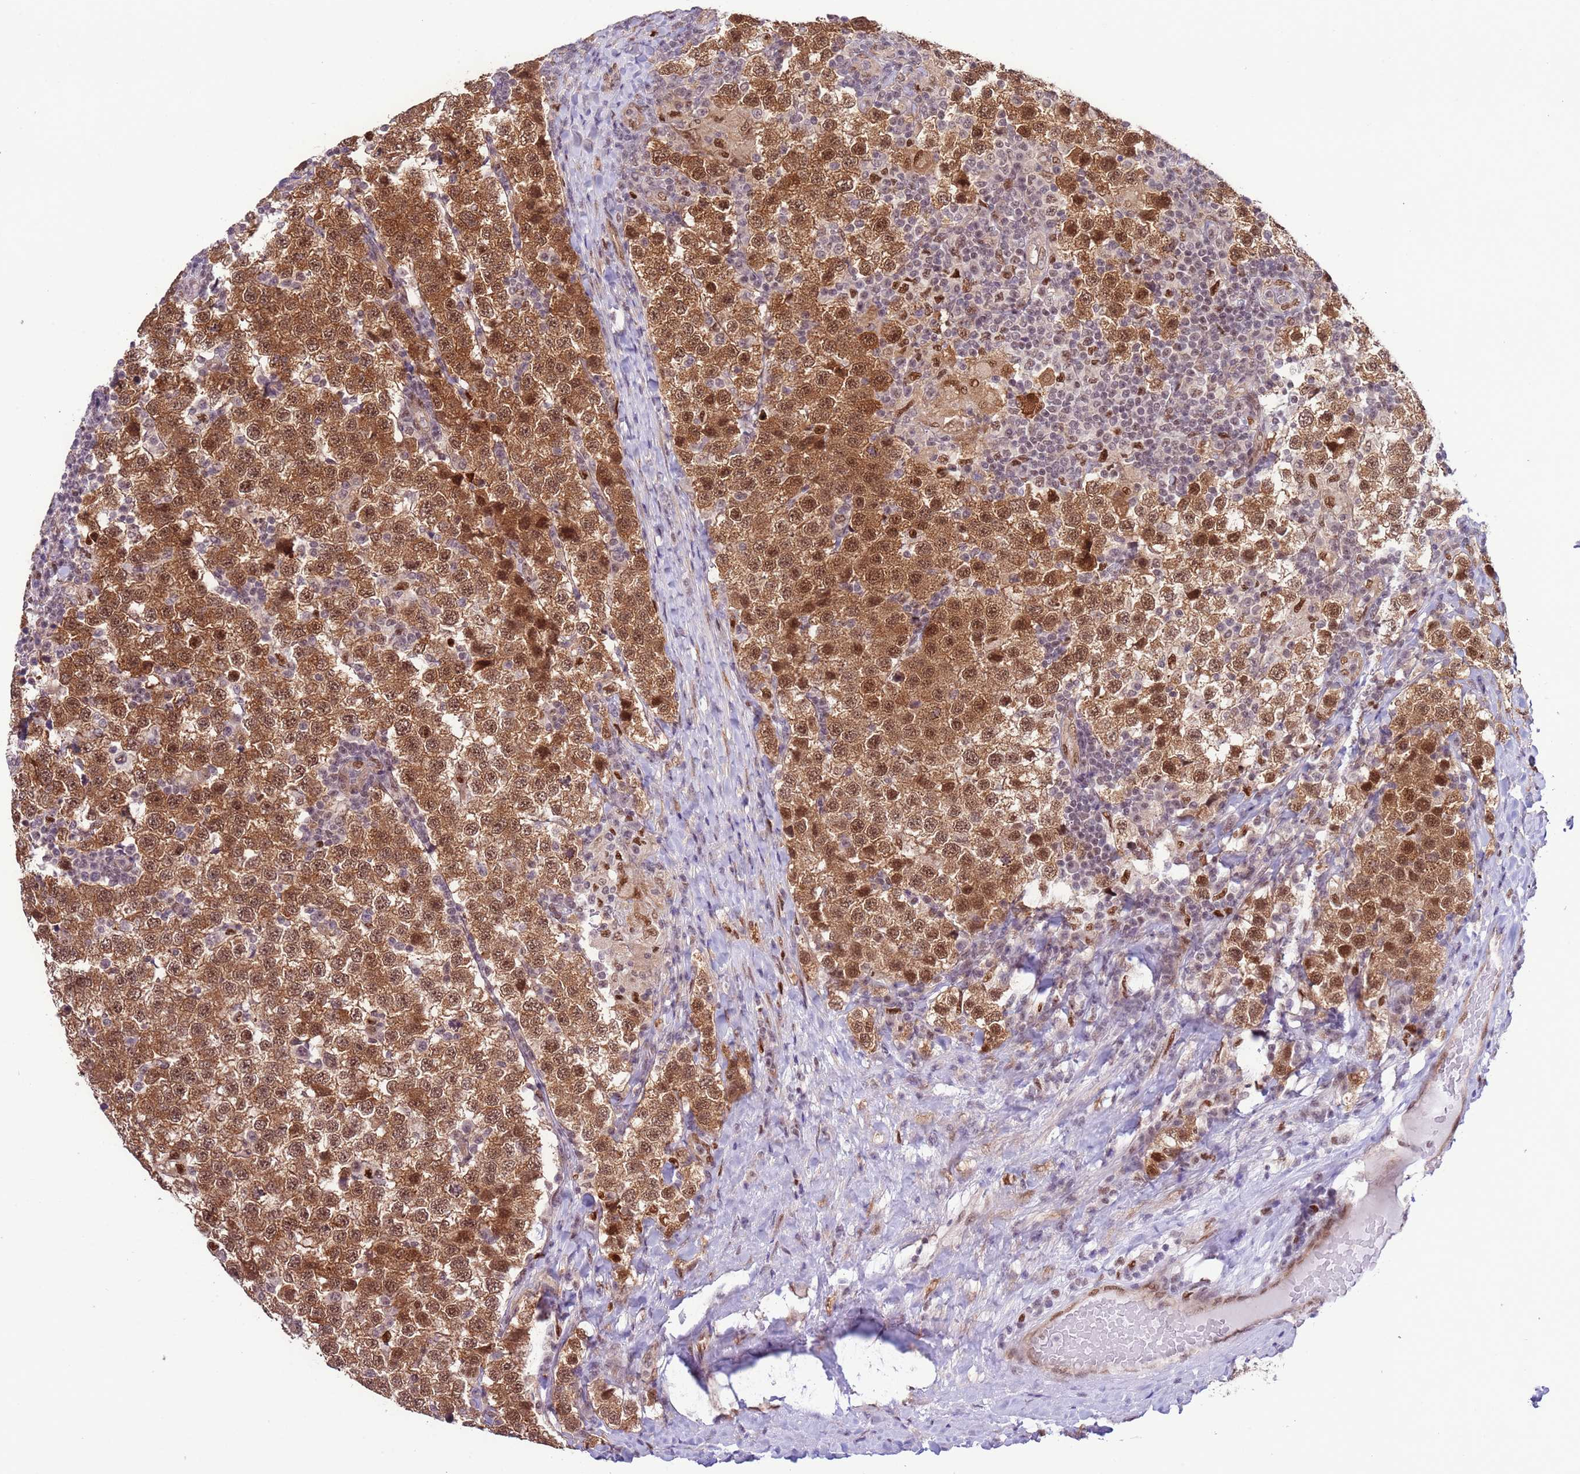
{"staining": {"intensity": "moderate", "quantity": ">75%", "location": "cytoplasmic/membranous,nuclear"}, "tissue": "testis cancer", "cell_type": "Tumor cells", "image_type": "cancer", "snomed": [{"axis": "morphology", "description": "Seminoma, NOS"}, {"axis": "topography", "description": "Testis"}], "caption": "Moderate cytoplasmic/membranous and nuclear protein expression is identified in approximately >75% of tumor cells in testis cancer (seminoma).", "gene": "PRPF6", "patient": {"sex": "male", "age": 34}}